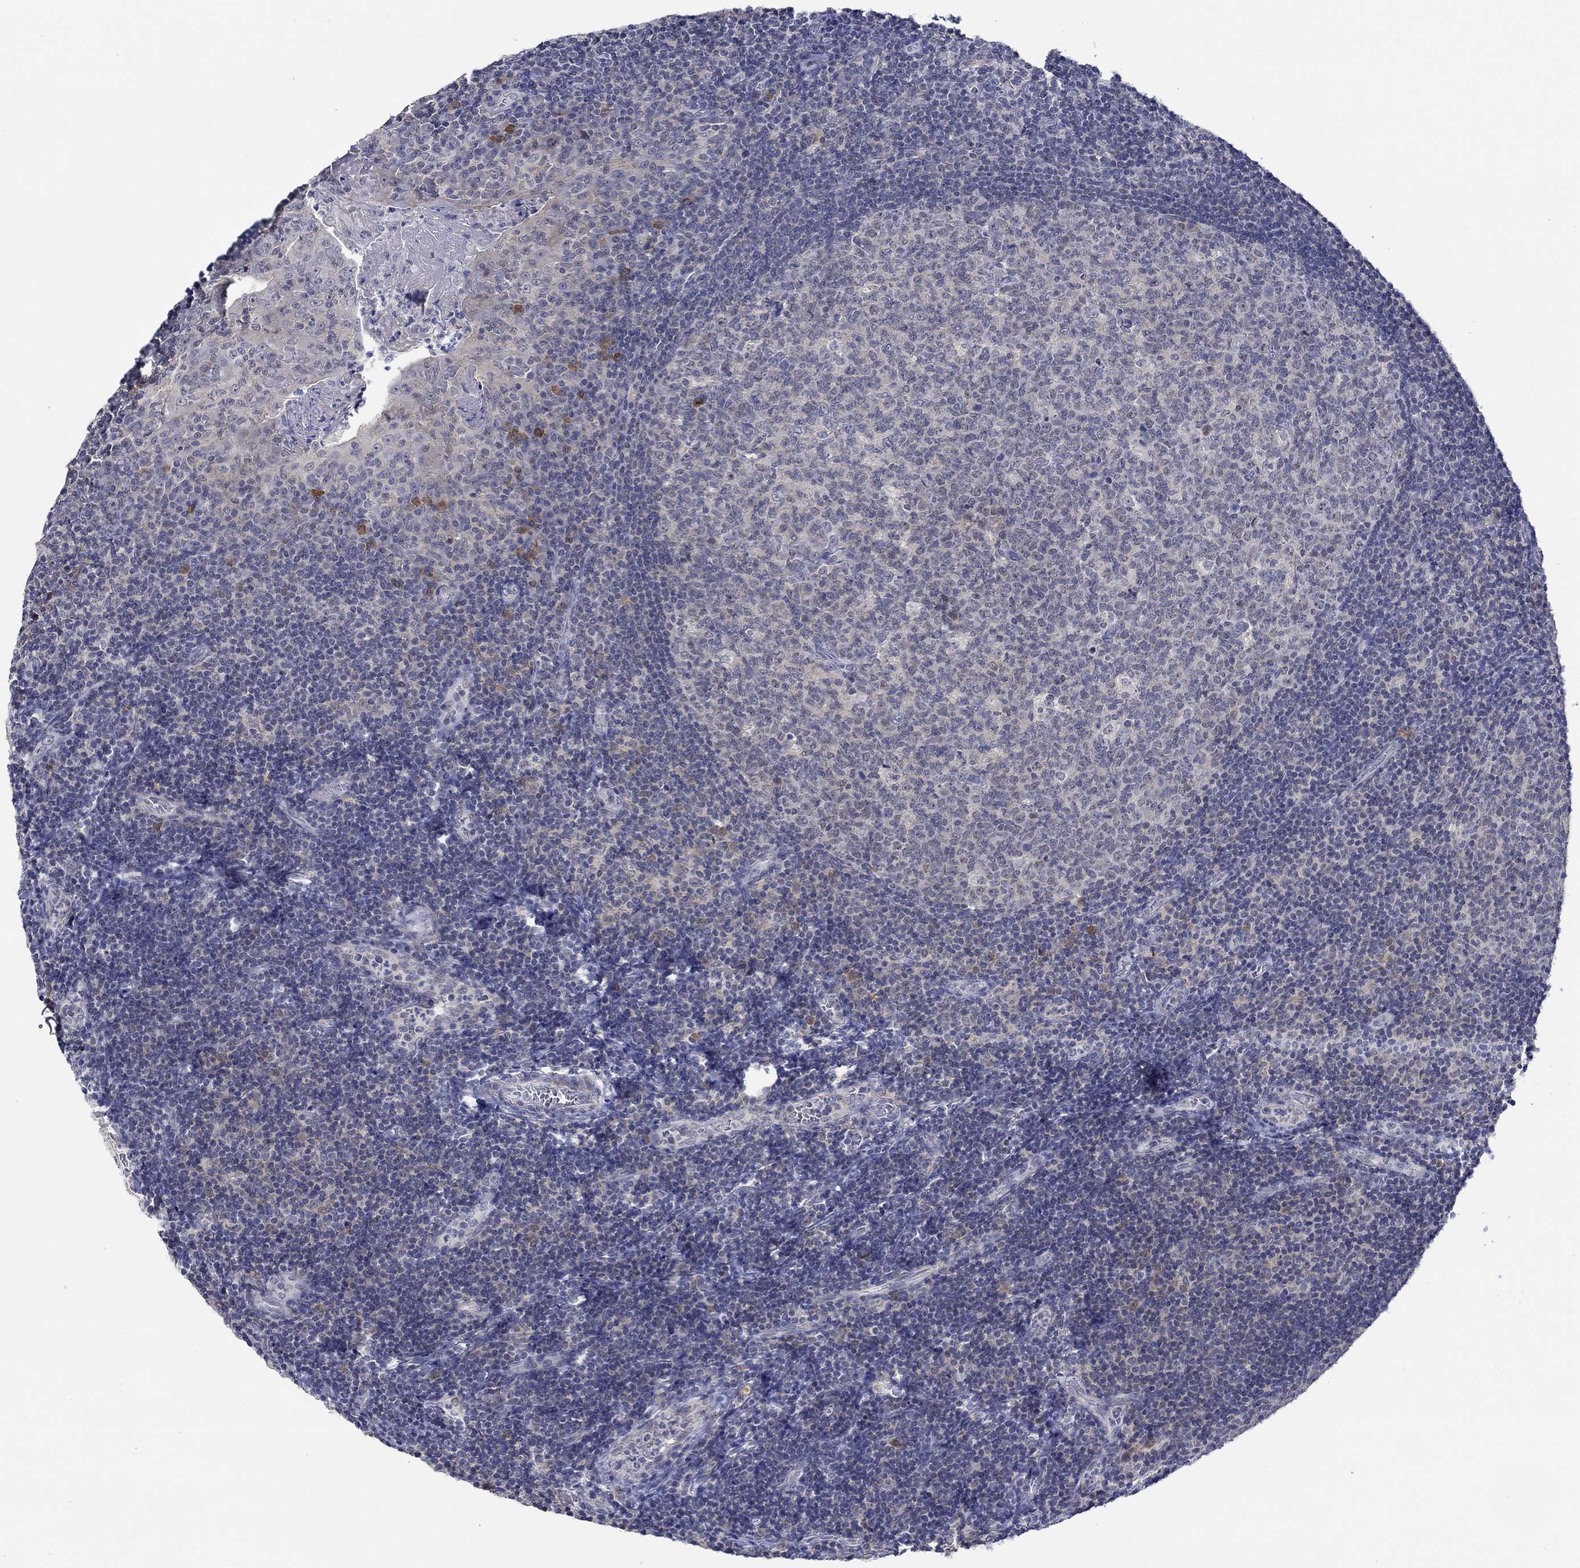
{"staining": {"intensity": "strong", "quantity": "<25%", "location": "cytoplasmic/membranous"}, "tissue": "tonsil", "cell_type": "Germinal center cells", "image_type": "normal", "snomed": [{"axis": "morphology", "description": "Normal tissue, NOS"}, {"axis": "topography", "description": "Tonsil"}], "caption": "A brown stain shows strong cytoplasmic/membranous expression of a protein in germinal center cells of normal tonsil. (Brightfield microscopy of DAB IHC at high magnification).", "gene": "WASF1", "patient": {"sex": "female", "age": 13}}